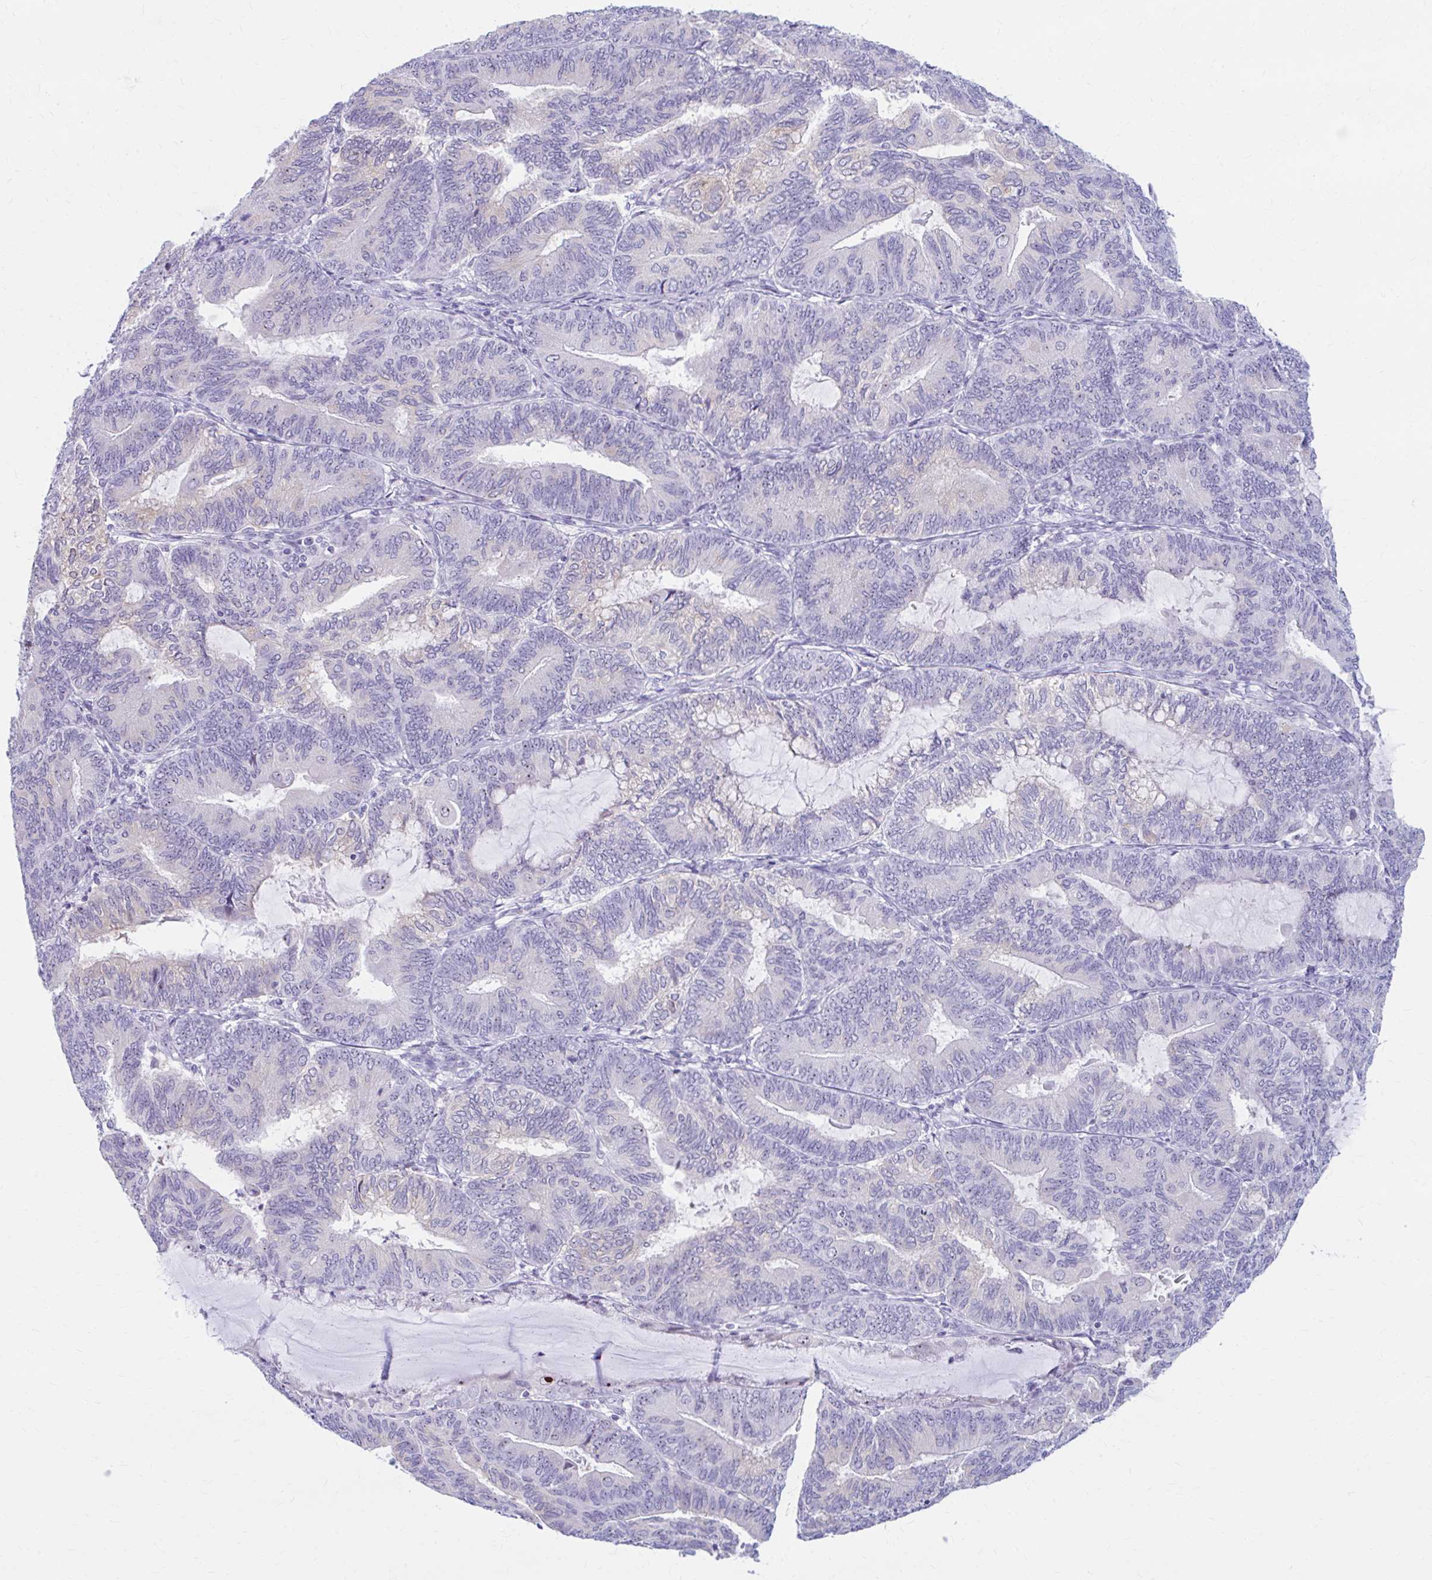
{"staining": {"intensity": "weak", "quantity": "<25%", "location": "nuclear"}, "tissue": "endometrial cancer", "cell_type": "Tumor cells", "image_type": "cancer", "snomed": [{"axis": "morphology", "description": "Adenocarcinoma, NOS"}, {"axis": "topography", "description": "Endometrium"}], "caption": "IHC image of human endometrial adenocarcinoma stained for a protein (brown), which demonstrates no staining in tumor cells.", "gene": "FTSJ3", "patient": {"sex": "female", "age": 81}}